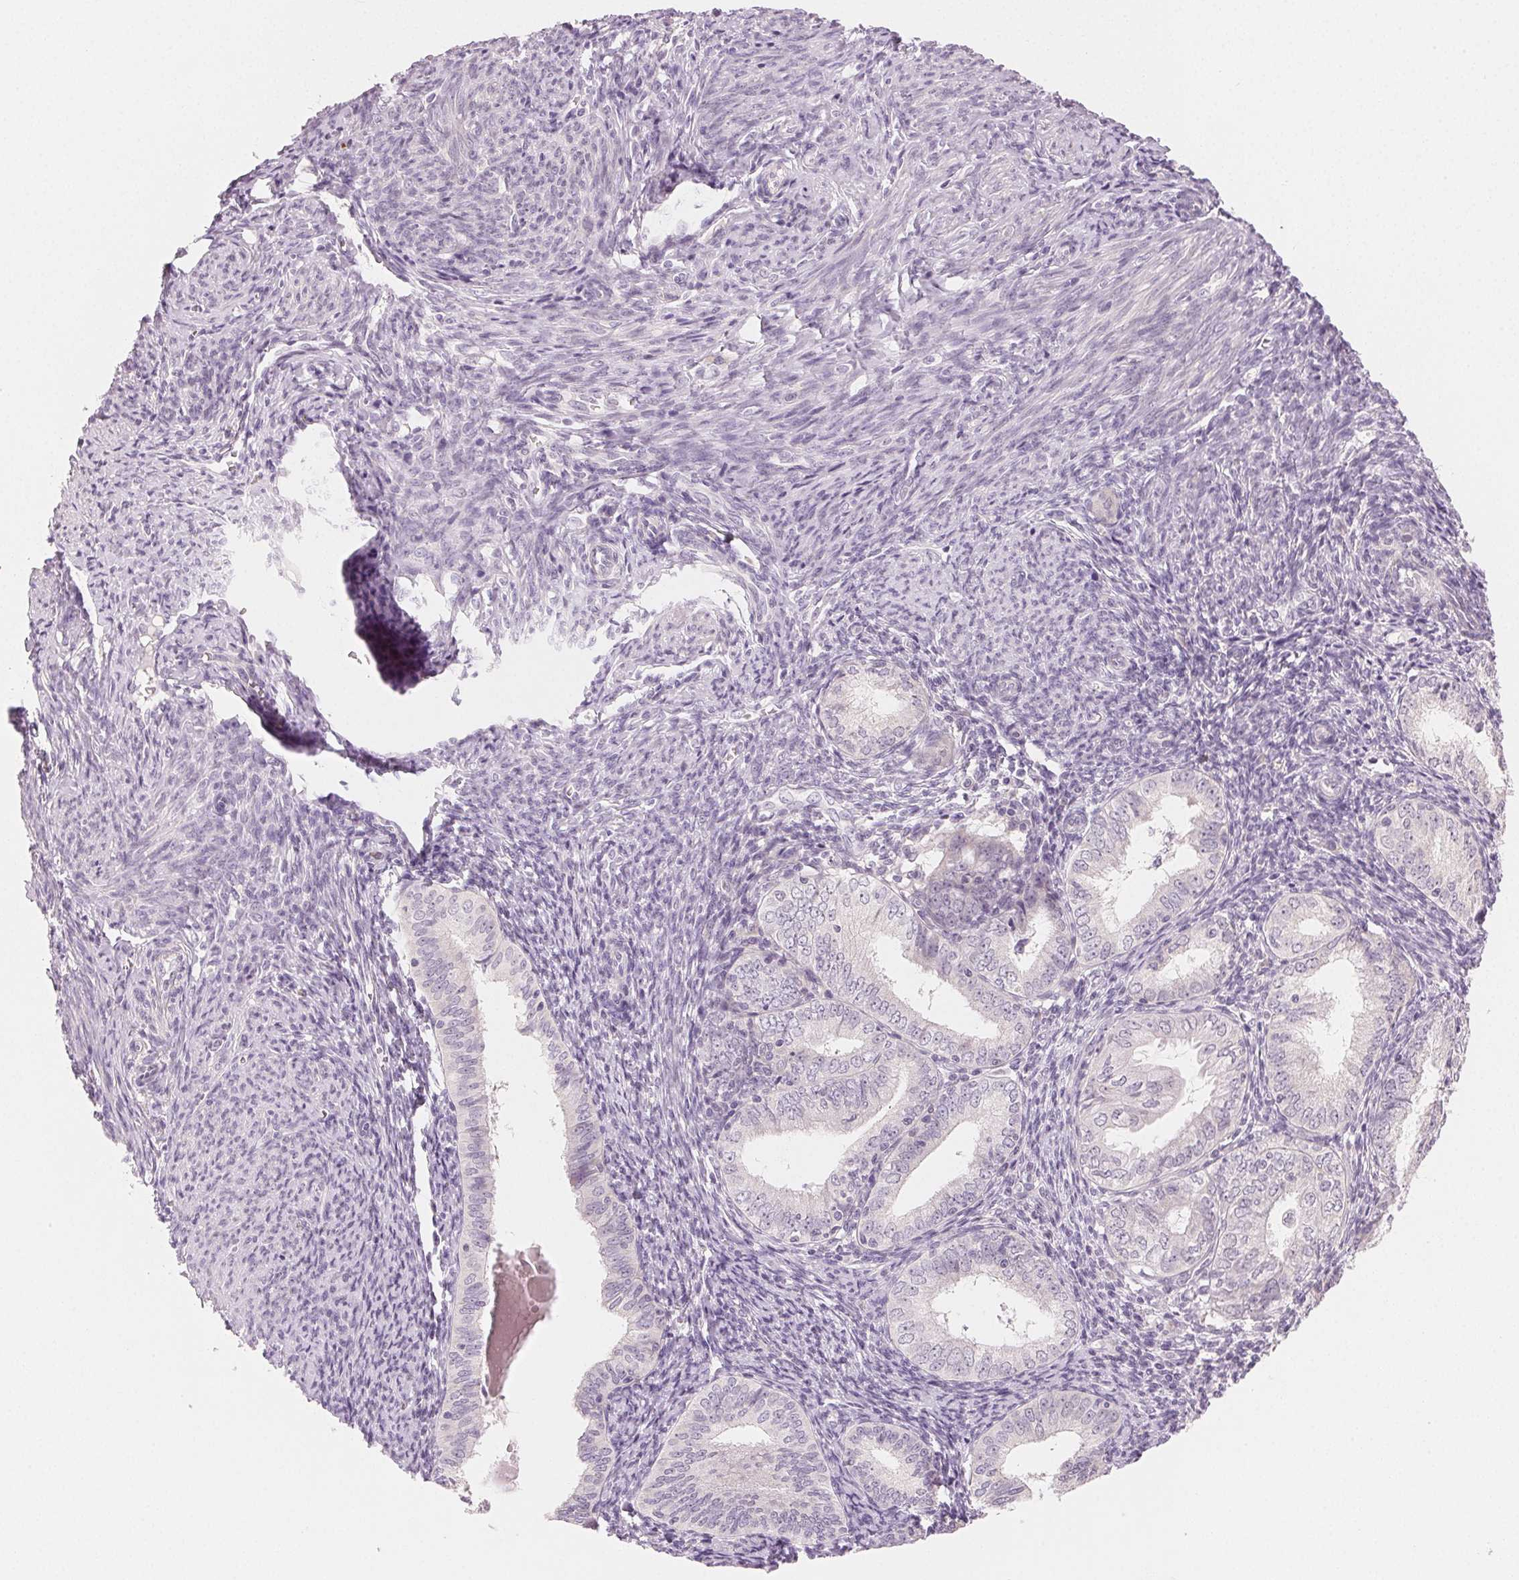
{"staining": {"intensity": "negative", "quantity": "none", "location": "none"}, "tissue": "endometrial cancer", "cell_type": "Tumor cells", "image_type": "cancer", "snomed": [{"axis": "morphology", "description": "Adenocarcinoma, NOS"}, {"axis": "topography", "description": "Endometrium"}], "caption": "Immunohistochemistry (IHC) image of neoplastic tissue: human endometrial cancer (adenocarcinoma) stained with DAB exhibits no significant protein positivity in tumor cells.", "gene": "MYBL1", "patient": {"sex": "female", "age": 55}}